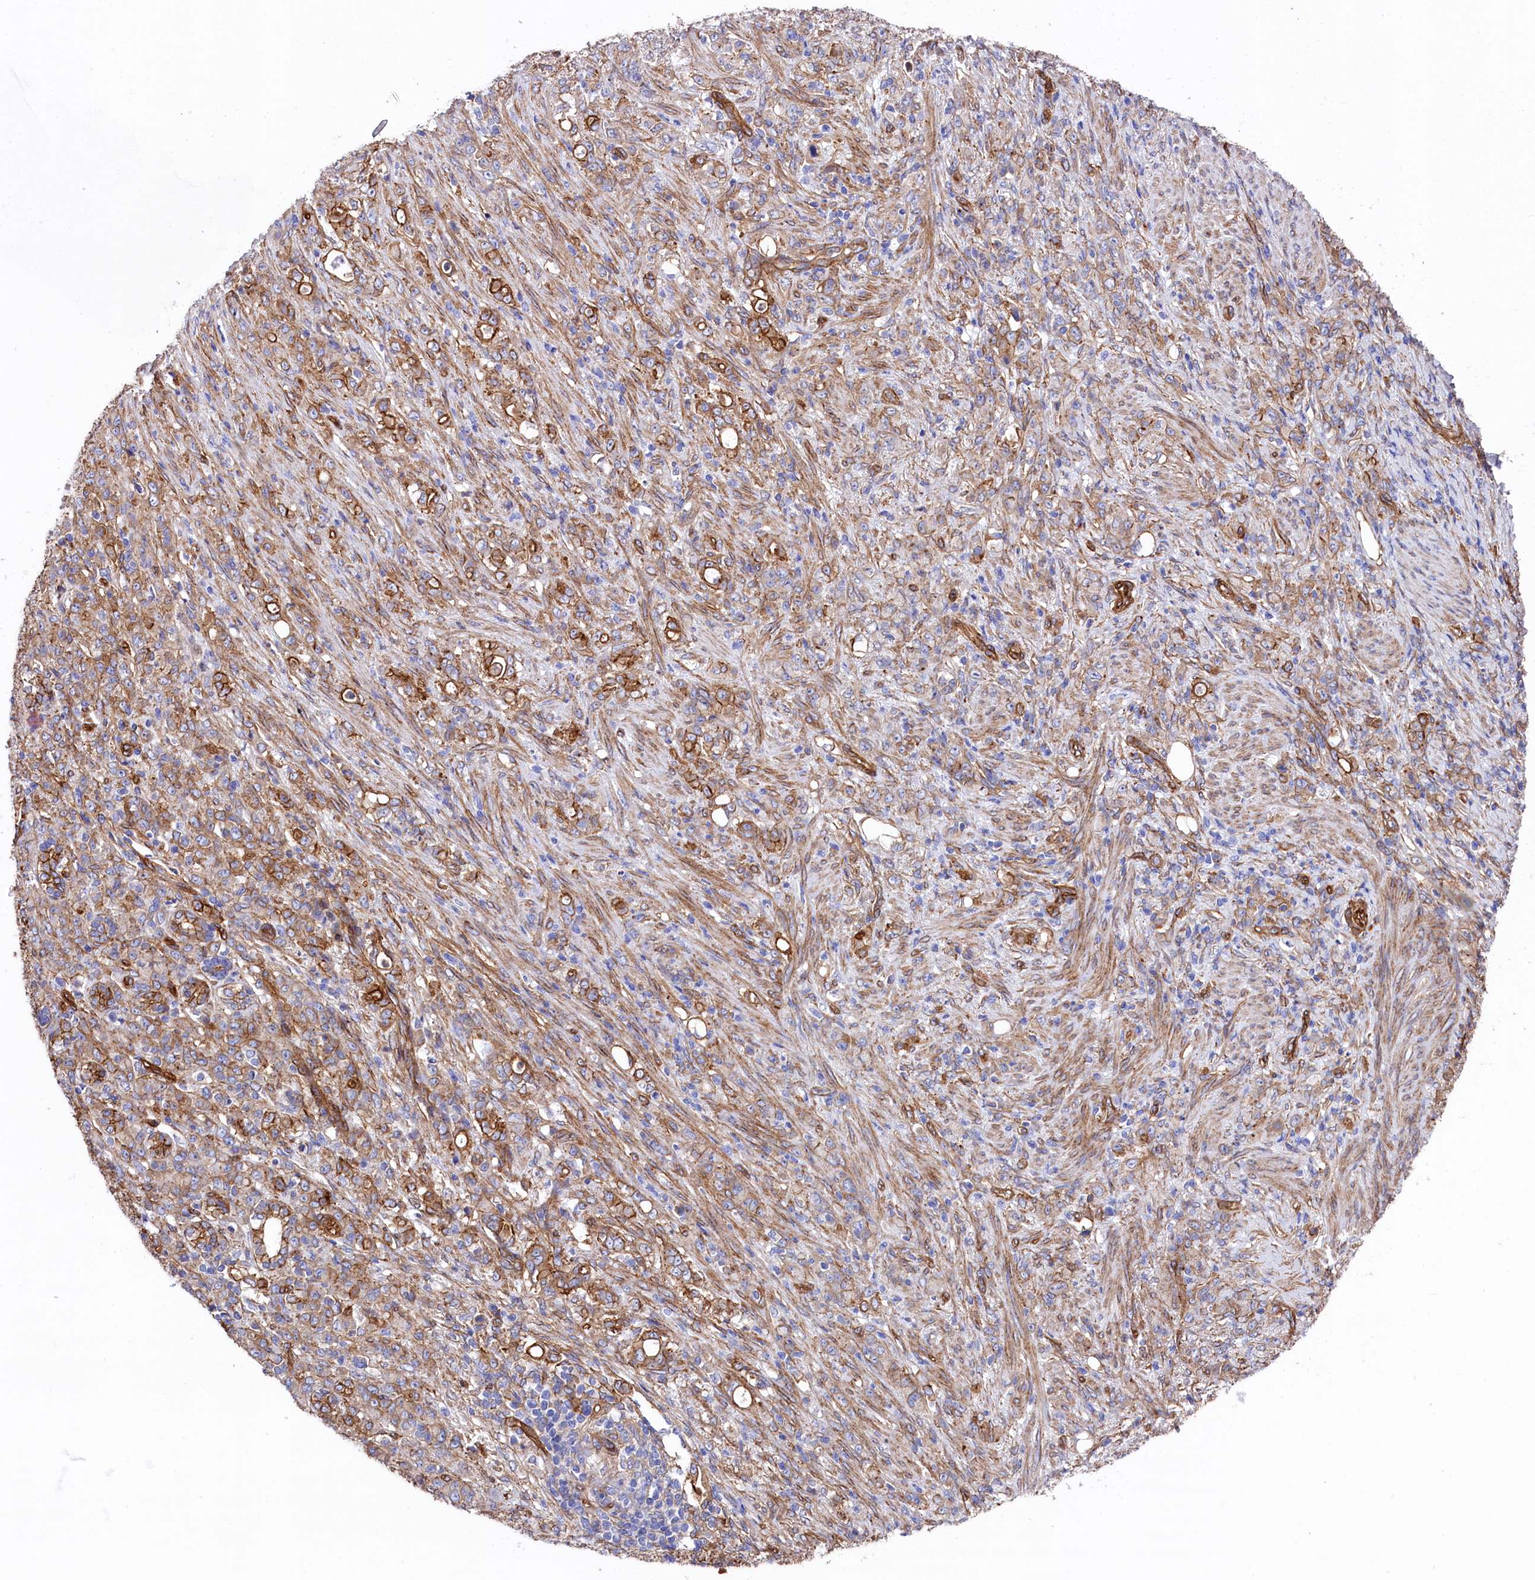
{"staining": {"intensity": "moderate", "quantity": ">75%", "location": "cytoplasmic/membranous"}, "tissue": "stomach cancer", "cell_type": "Tumor cells", "image_type": "cancer", "snomed": [{"axis": "morphology", "description": "Adenocarcinoma, NOS"}, {"axis": "topography", "description": "Stomach"}], "caption": "Immunohistochemical staining of human stomach cancer demonstrates medium levels of moderate cytoplasmic/membranous positivity in approximately >75% of tumor cells.", "gene": "TNKS1BP1", "patient": {"sex": "female", "age": 79}}